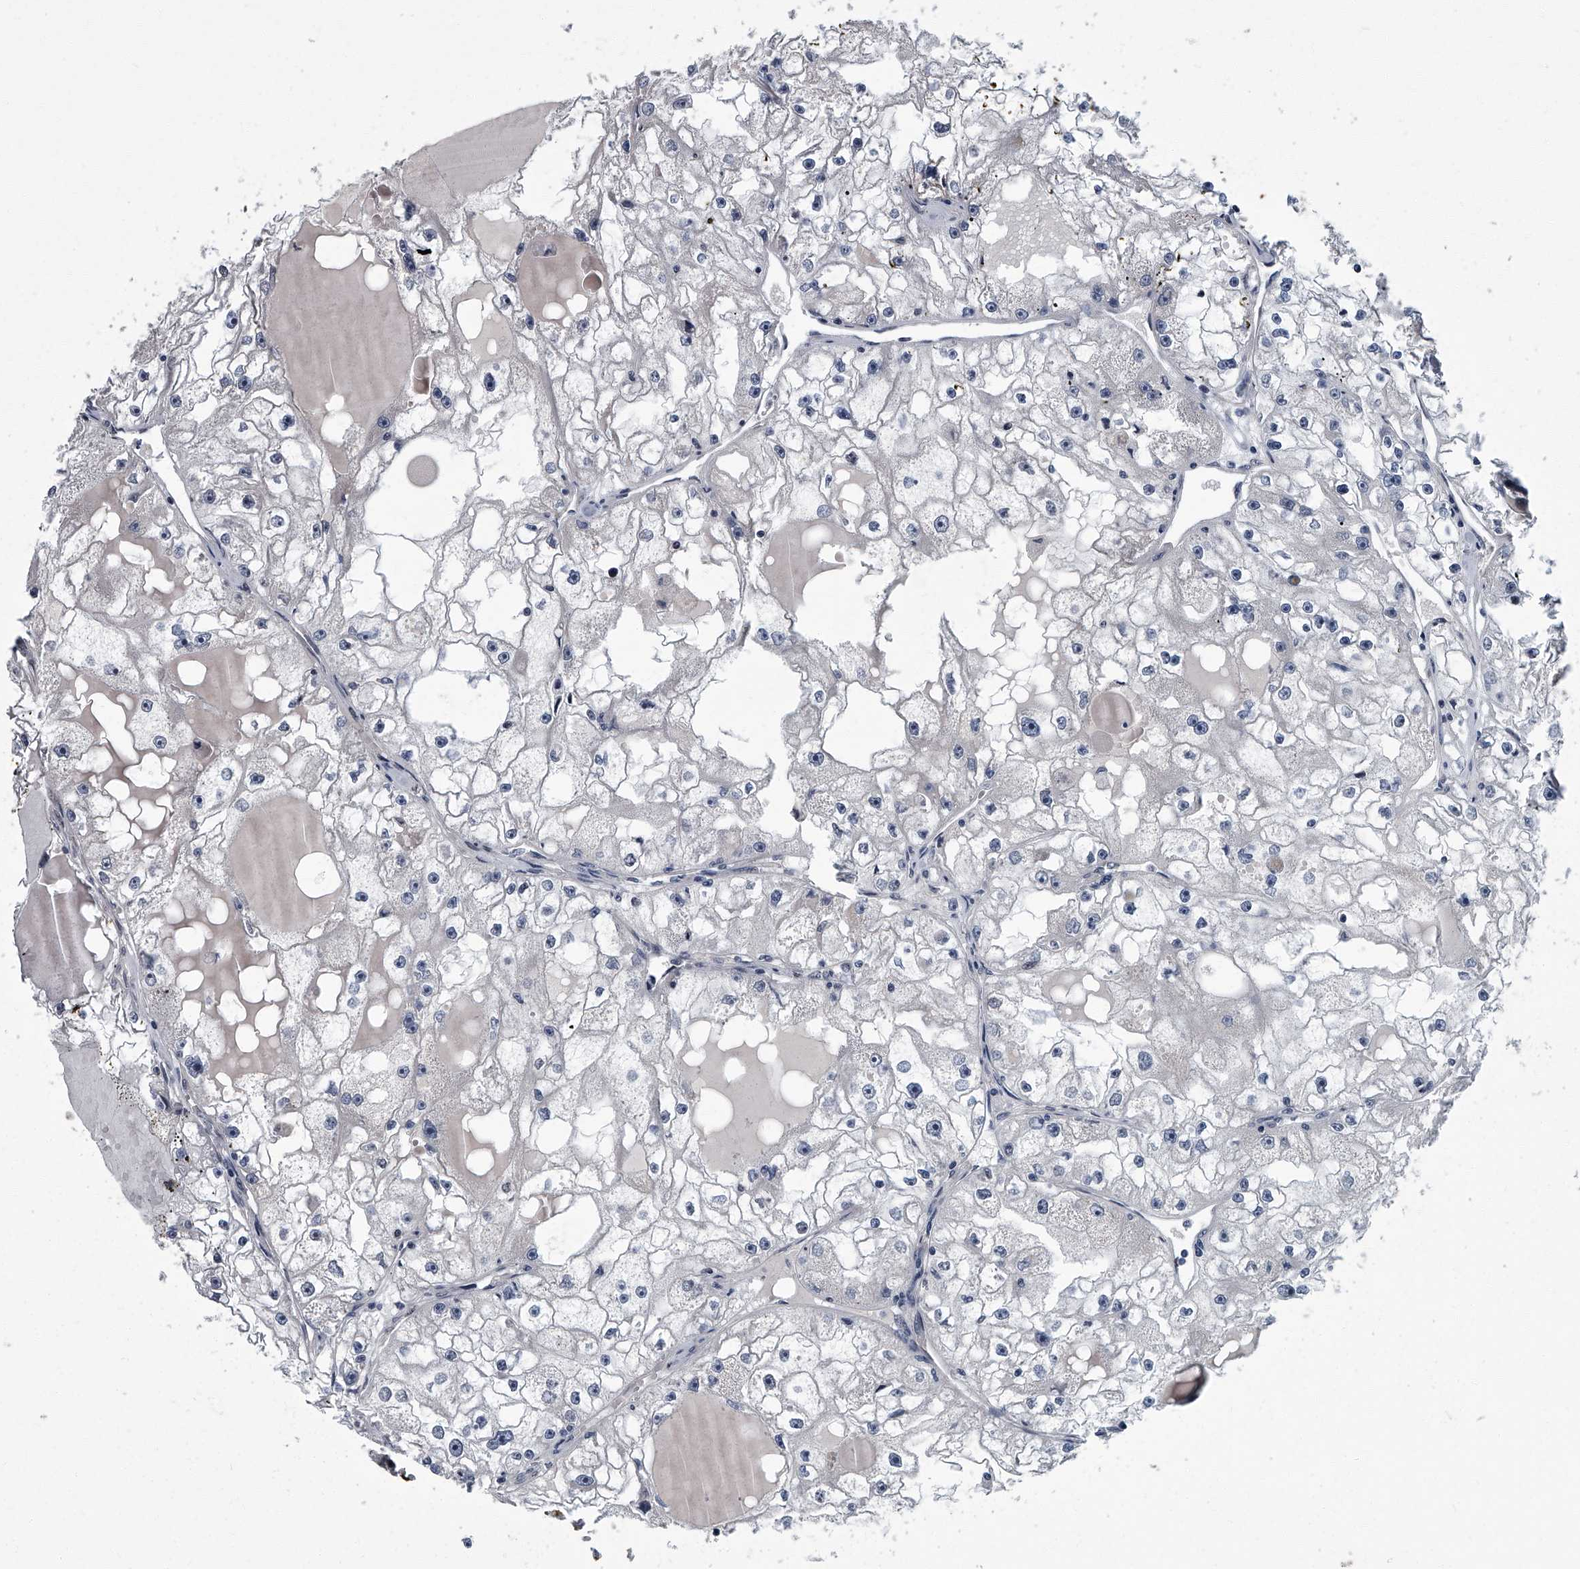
{"staining": {"intensity": "negative", "quantity": "none", "location": "none"}, "tissue": "renal cancer", "cell_type": "Tumor cells", "image_type": "cancer", "snomed": [{"axis": "morphology", "description": "Adenocarcinoma, NOS"}, {"axis": "topography", "description": "Kidney"}], "caption": "Histopathology image shows no protein expression in tumor cells of renal adenocarcinoma tissue.", "gene": "ZNF274", "patient": {"sex": "male", "age": 56}}